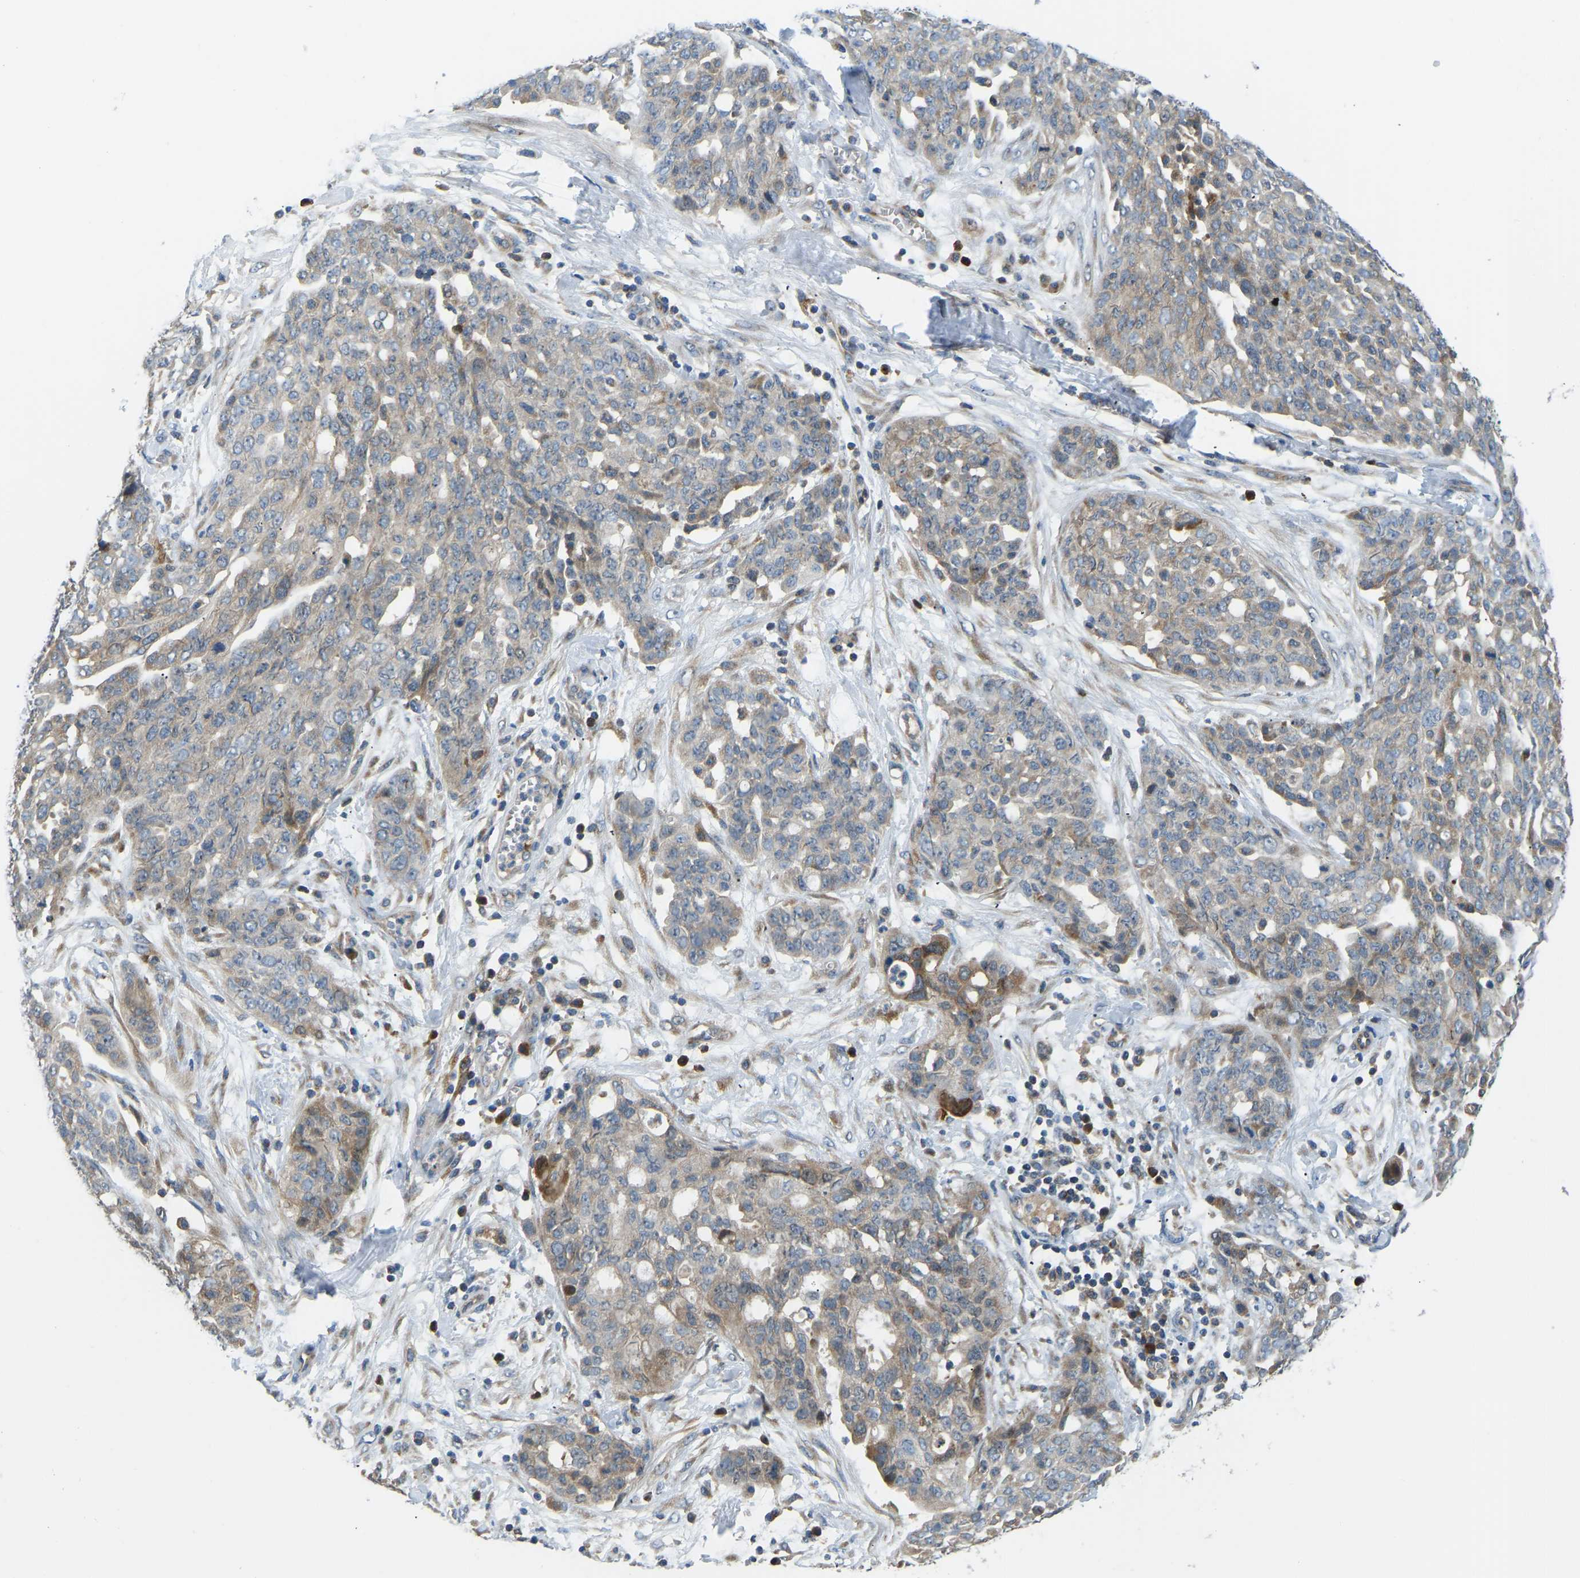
{"staining": {"intensity": "weak", "quantity": "25%-75%", "location": "cytoplasmic/membranous"}, "tissue": "ovarian cancer", "cell_type": "Tumor cells", "image_type": "cancer", "snomed": [{"axis": "morphology", "description": "Cystadenocarcinoma, serous, NOS"}, {"axis": "topography", "description": "Soft tissue"}, {"axis": "topography", "description": "Ovary"}], "caption": "Immunohistochemical staining of human serous cystadenocarcinoma (ovarian) shows low levels of weak cytoplasmic/membranous protein staining in approximately 25%-75% of tumor cells.", "gene": "RBP1", "patient": {"sex": "female", "age": 57}}